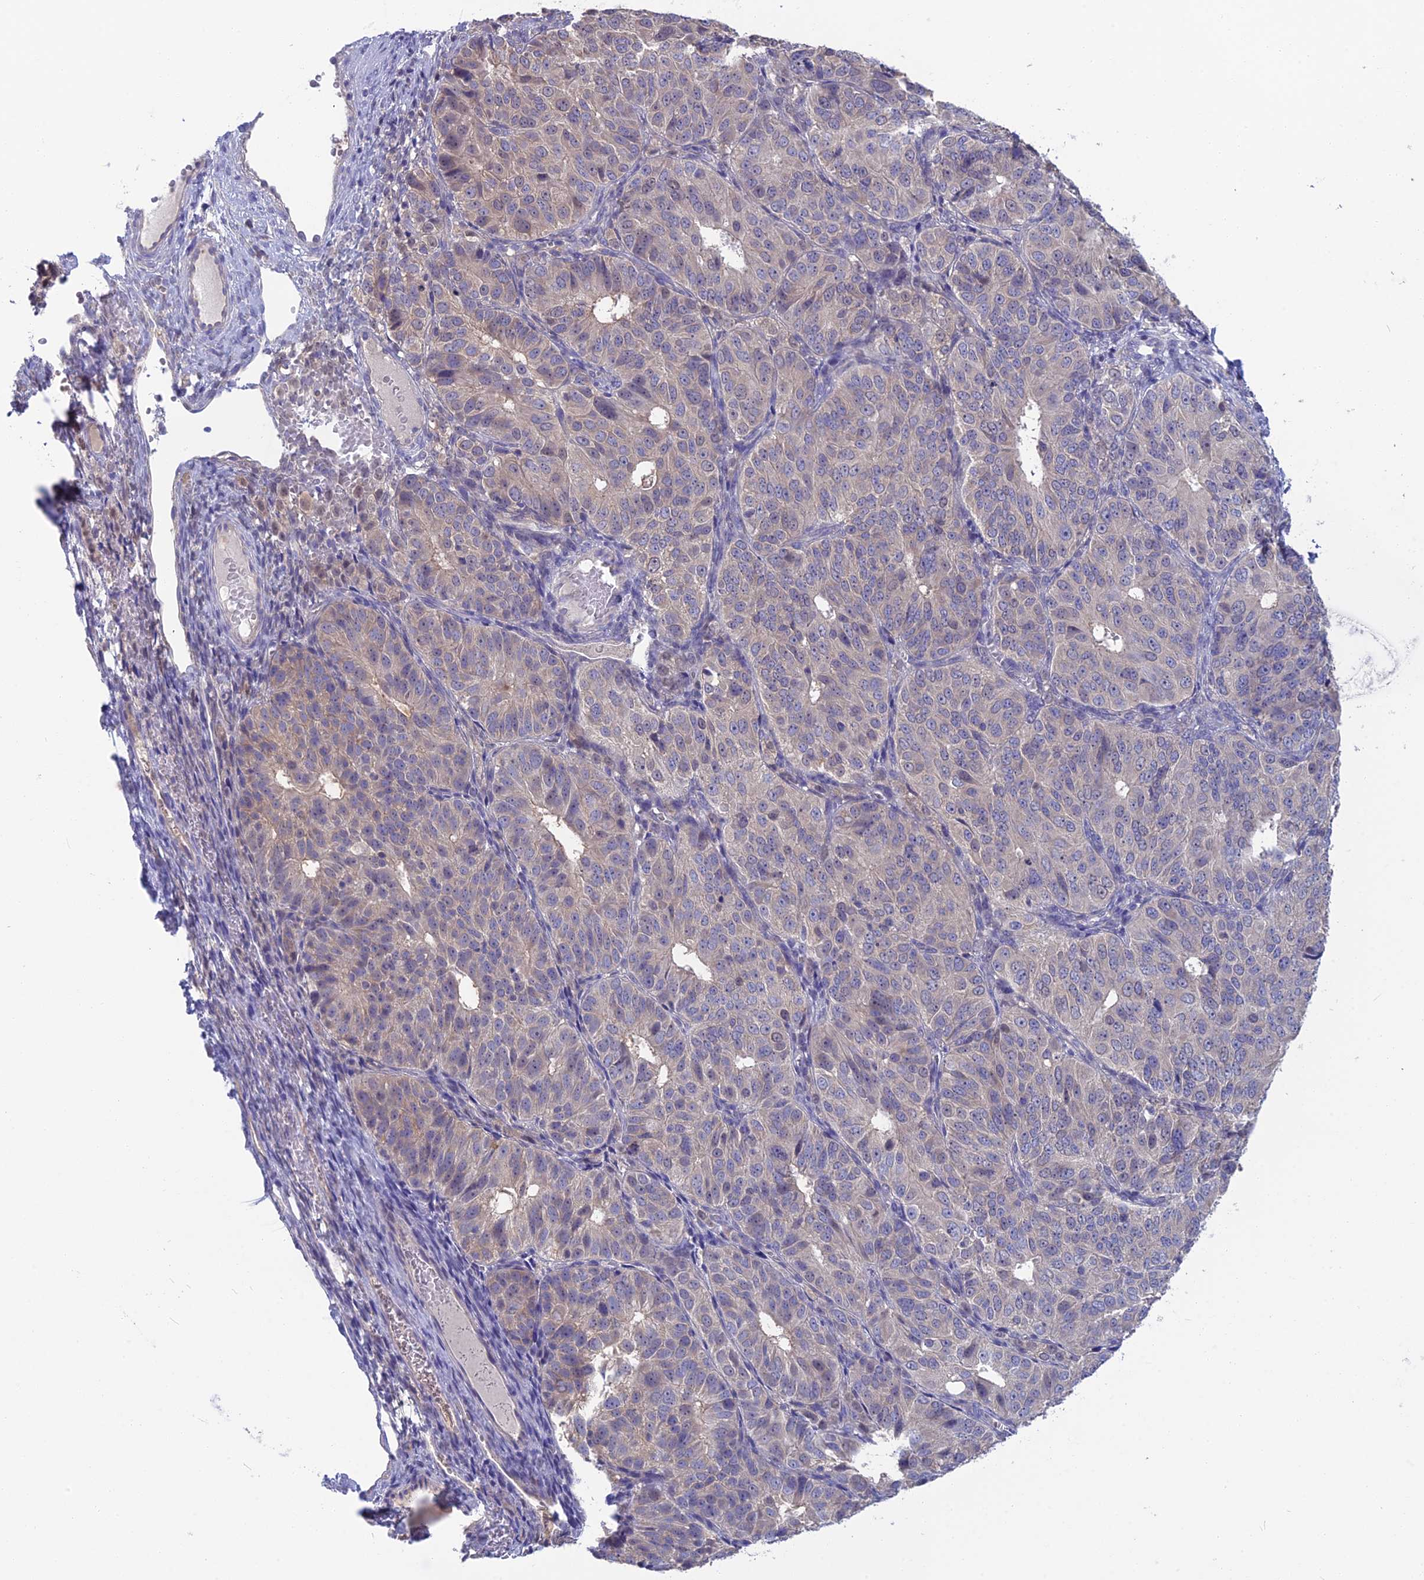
{"staining": {"intensity": "negative", "quantity": "none", "location": "none"}, "tissue": "ovarian cancer", "cell_type": "Tumor cells", "image_type": "cancer", "snomed": [{"axis": "morphology", "description": "Carcinoma, endometroid"}, {"axis": "topography", "description": "Ovary"}], "caption": "This is a image of immunohistochemistry (IHC) staining of ovarian cancer (endometroid carcinoma), which shows no positivity in tumor cells.", "gene": "SNAP91", "patient": {"sex": "female", "age": 51}}